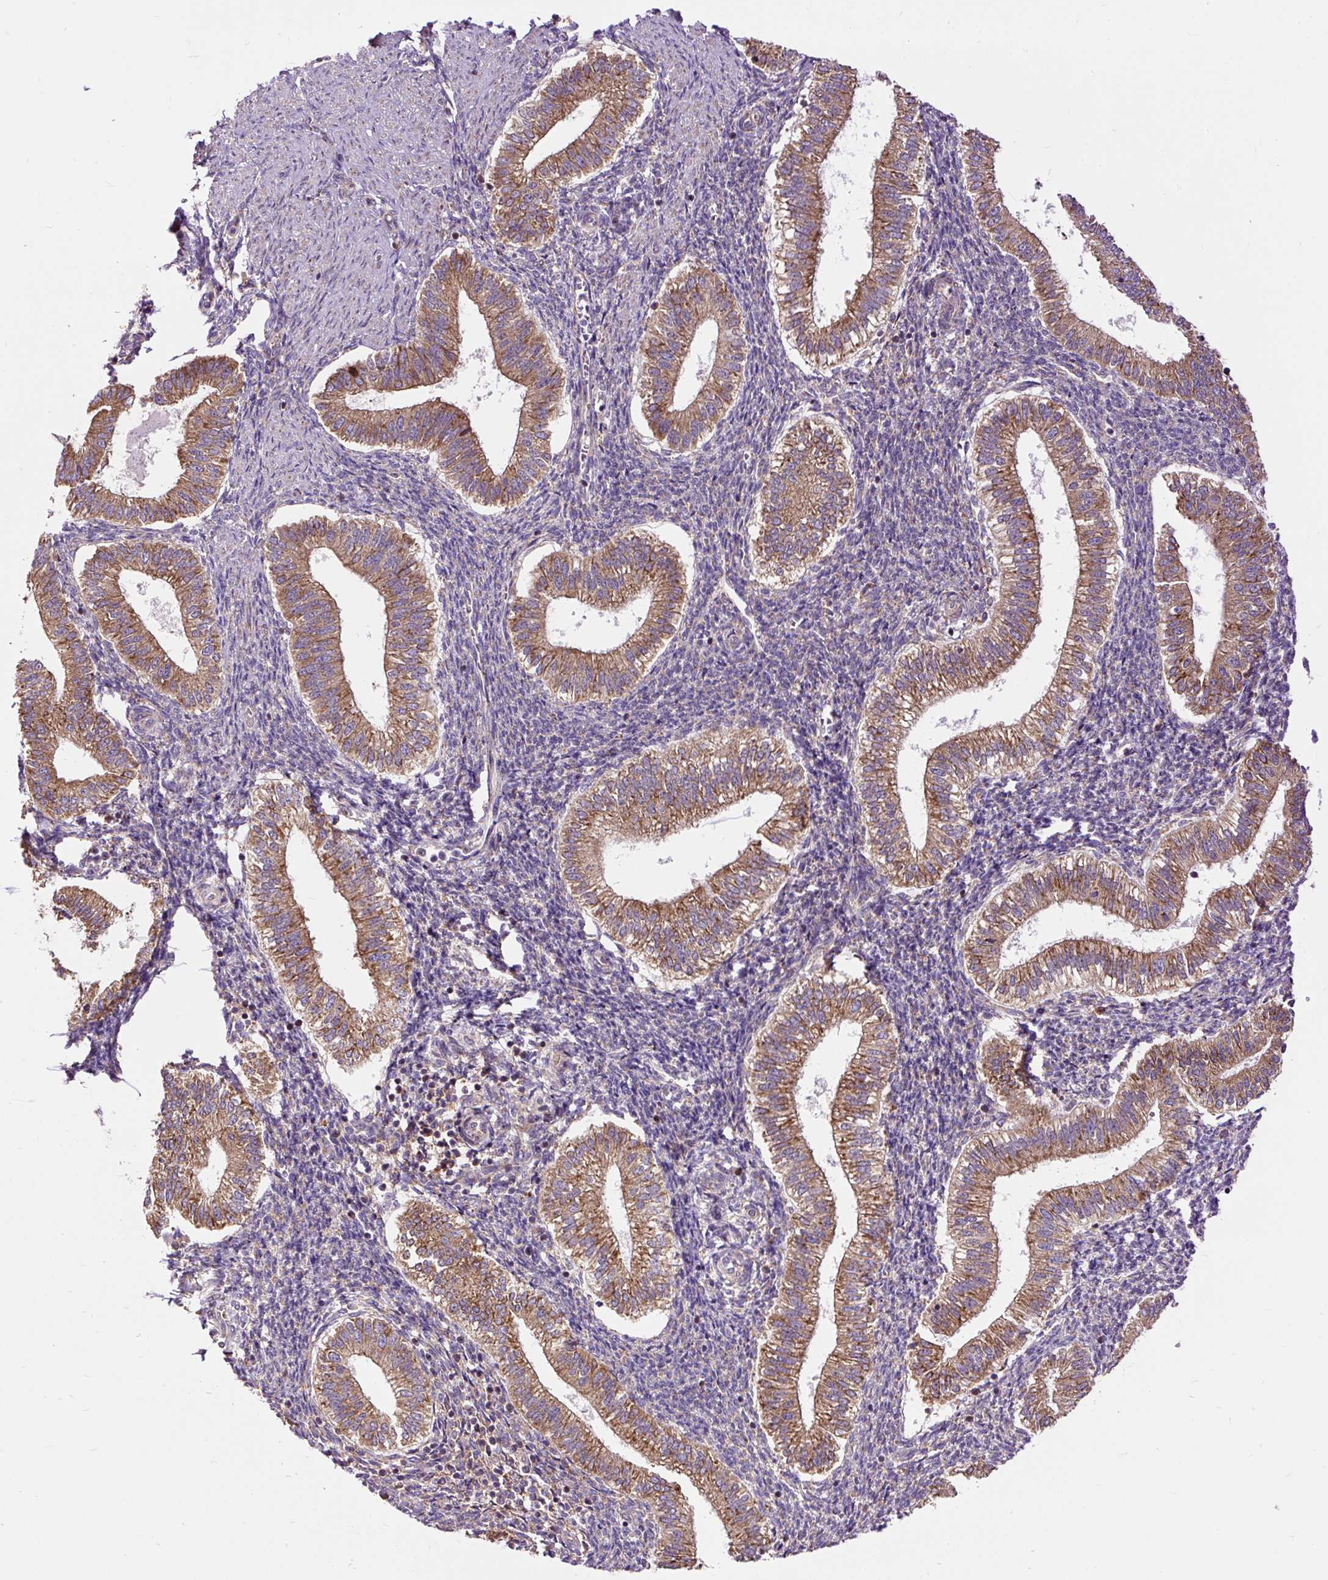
{"staining": {"intensity": "weak", "quantity": "25%-75%", "location": "cytoplasmic/membranous"}, "tissue": "endometrium", "cell_type": "Cells in endometrial stroma", "image_type": "normal", "snomed": [{"axis": "morphology", "description": "Normal tissue, NOS"}, {"axis": "topography", "description": "Endometrium"}], "caption": "IHC (DAB (3,3'-diaminobenzidine)) staining of normal endometrium exhibits weak cytoplasmic/membranous protein expression in about 25%-75% of cells in endometrial stroma.", "gene": "RPS5", "patient": {"sex": "female", "age": 25}}